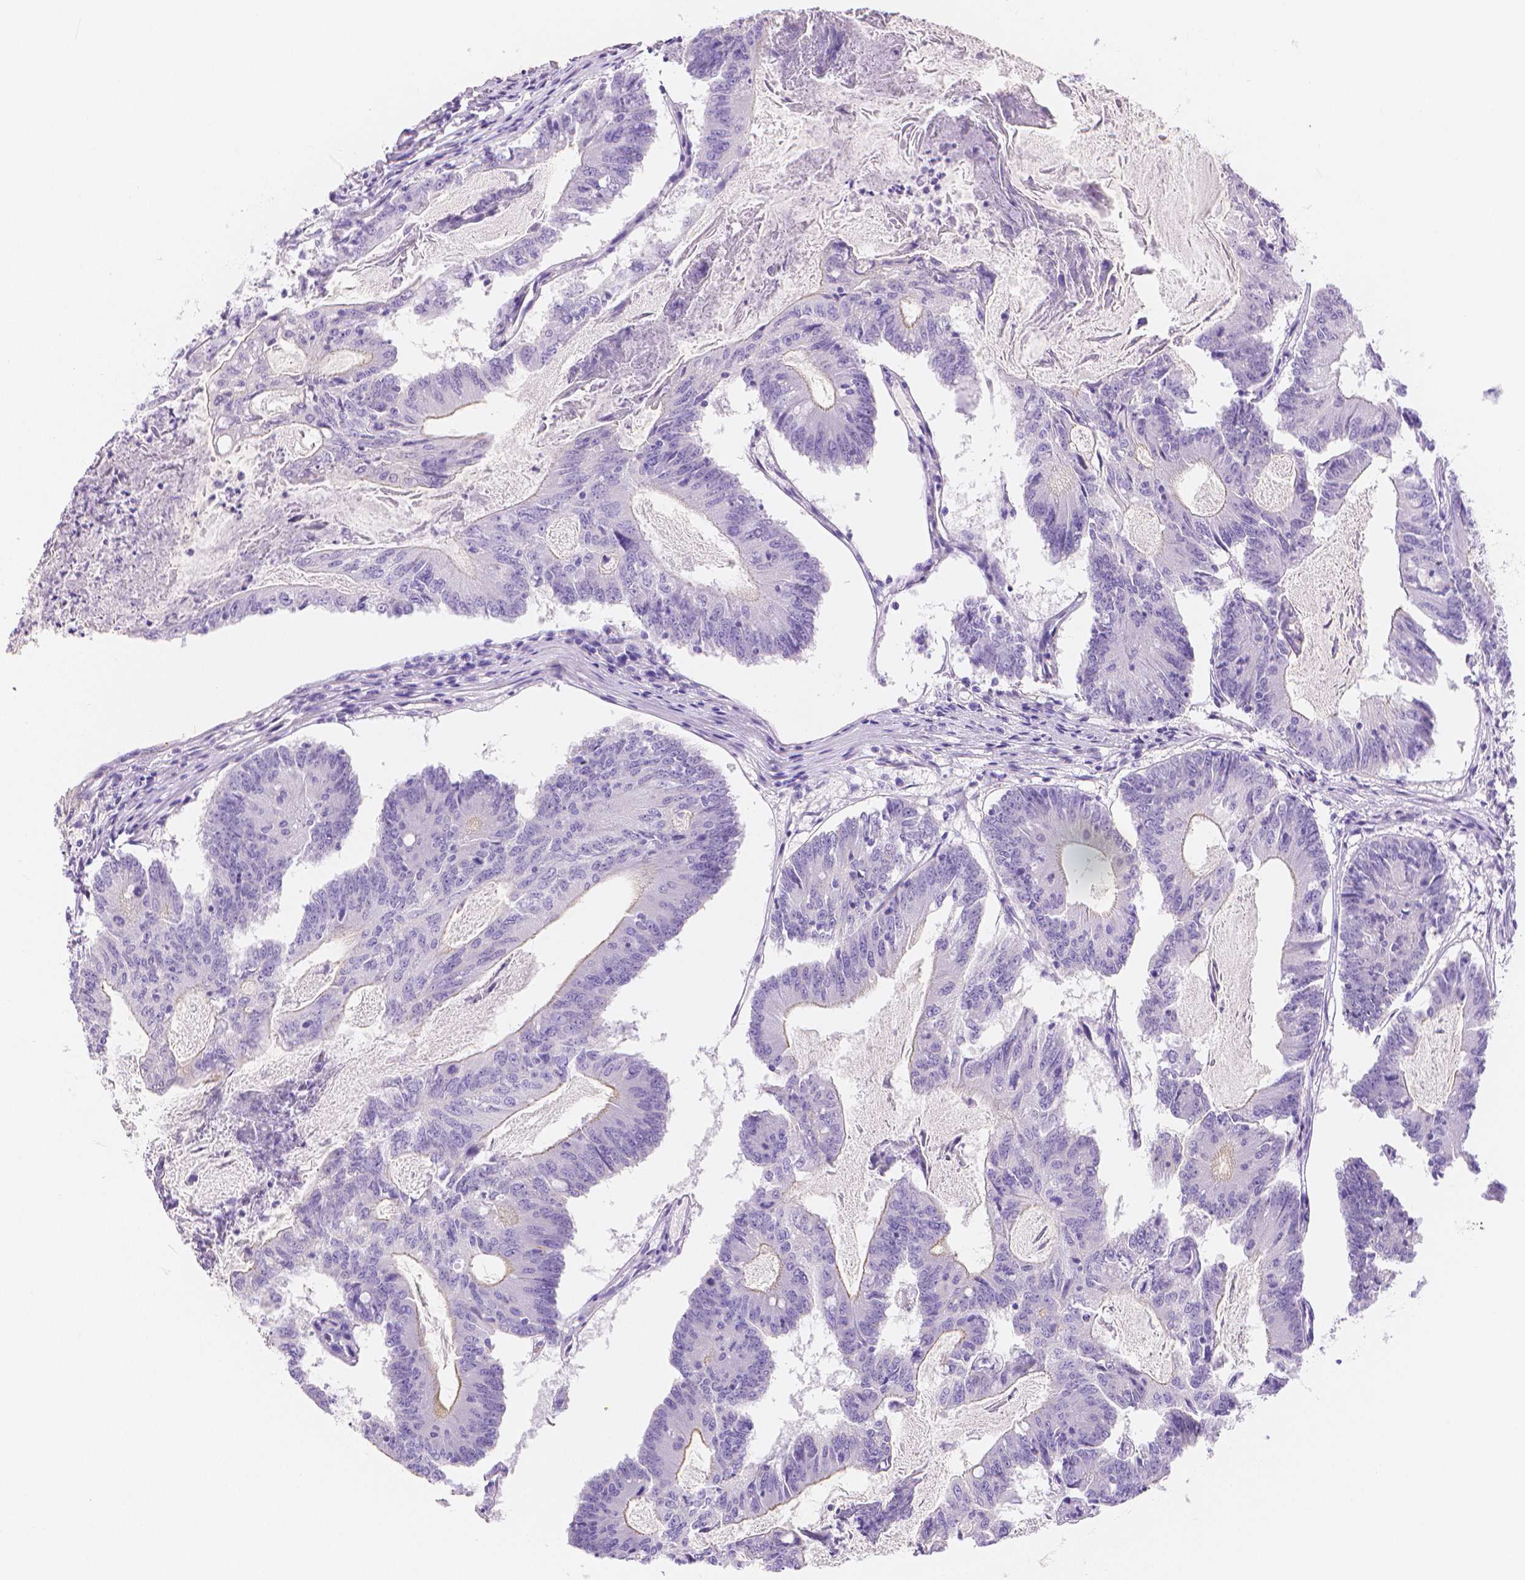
{"staining": {"intensity": "negative", "quantity": "none", "location": "none"}, "tissue": "colorectal cancer", "cell_type": "Tumor cells", "image_type": "cancer", "snomed": [{"axis": "morphology", "description": "Adenocarcinoma, NOS"}, {"axis": "topography", "description": "Colon"}], "caption": "The image demonstrates no staining of tumor cells in colorectal adenocarcinoma.", "gene": "SLC27A5", "patient": {"sex": "female", "age": 70}}